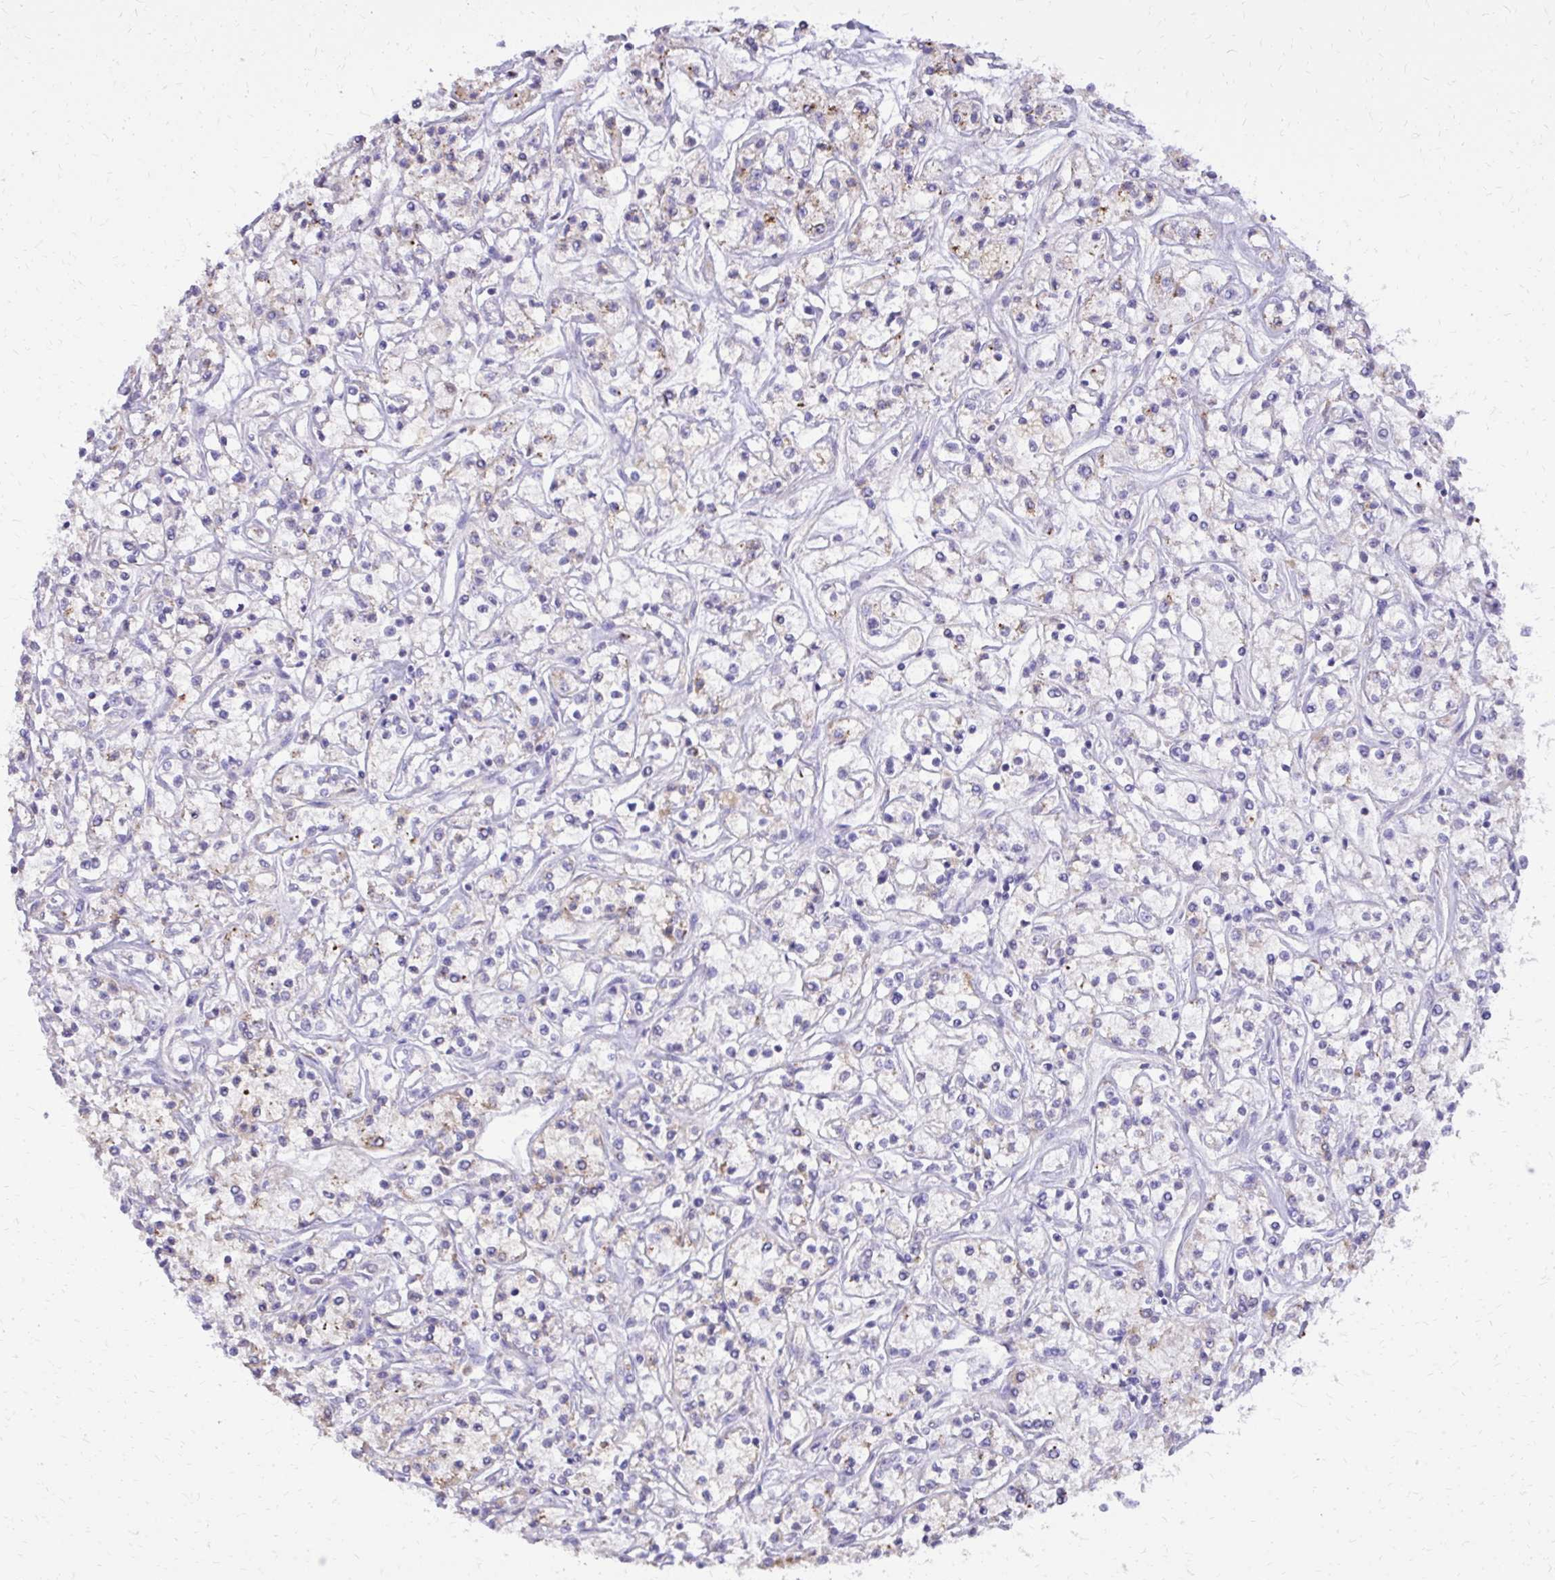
{"staining": {"intensity": "negative", "quantity": "none", "location": "none"}, "tissue": "renal cancer", "cell_type": "Tumor cells", "image_type": "cancer", "snomed": [{"axis": "morphology", "description": "Adenocarcinoma, NOS"}, {"axis": "topography", "description": "Kidney"}], "caption": "Human adenocarcinoma (renal) stained for a protein using IHC demonstrates no staining in tumor cells.", "gene": "CAT", "patient": {"sex": "female", "age": 59}}